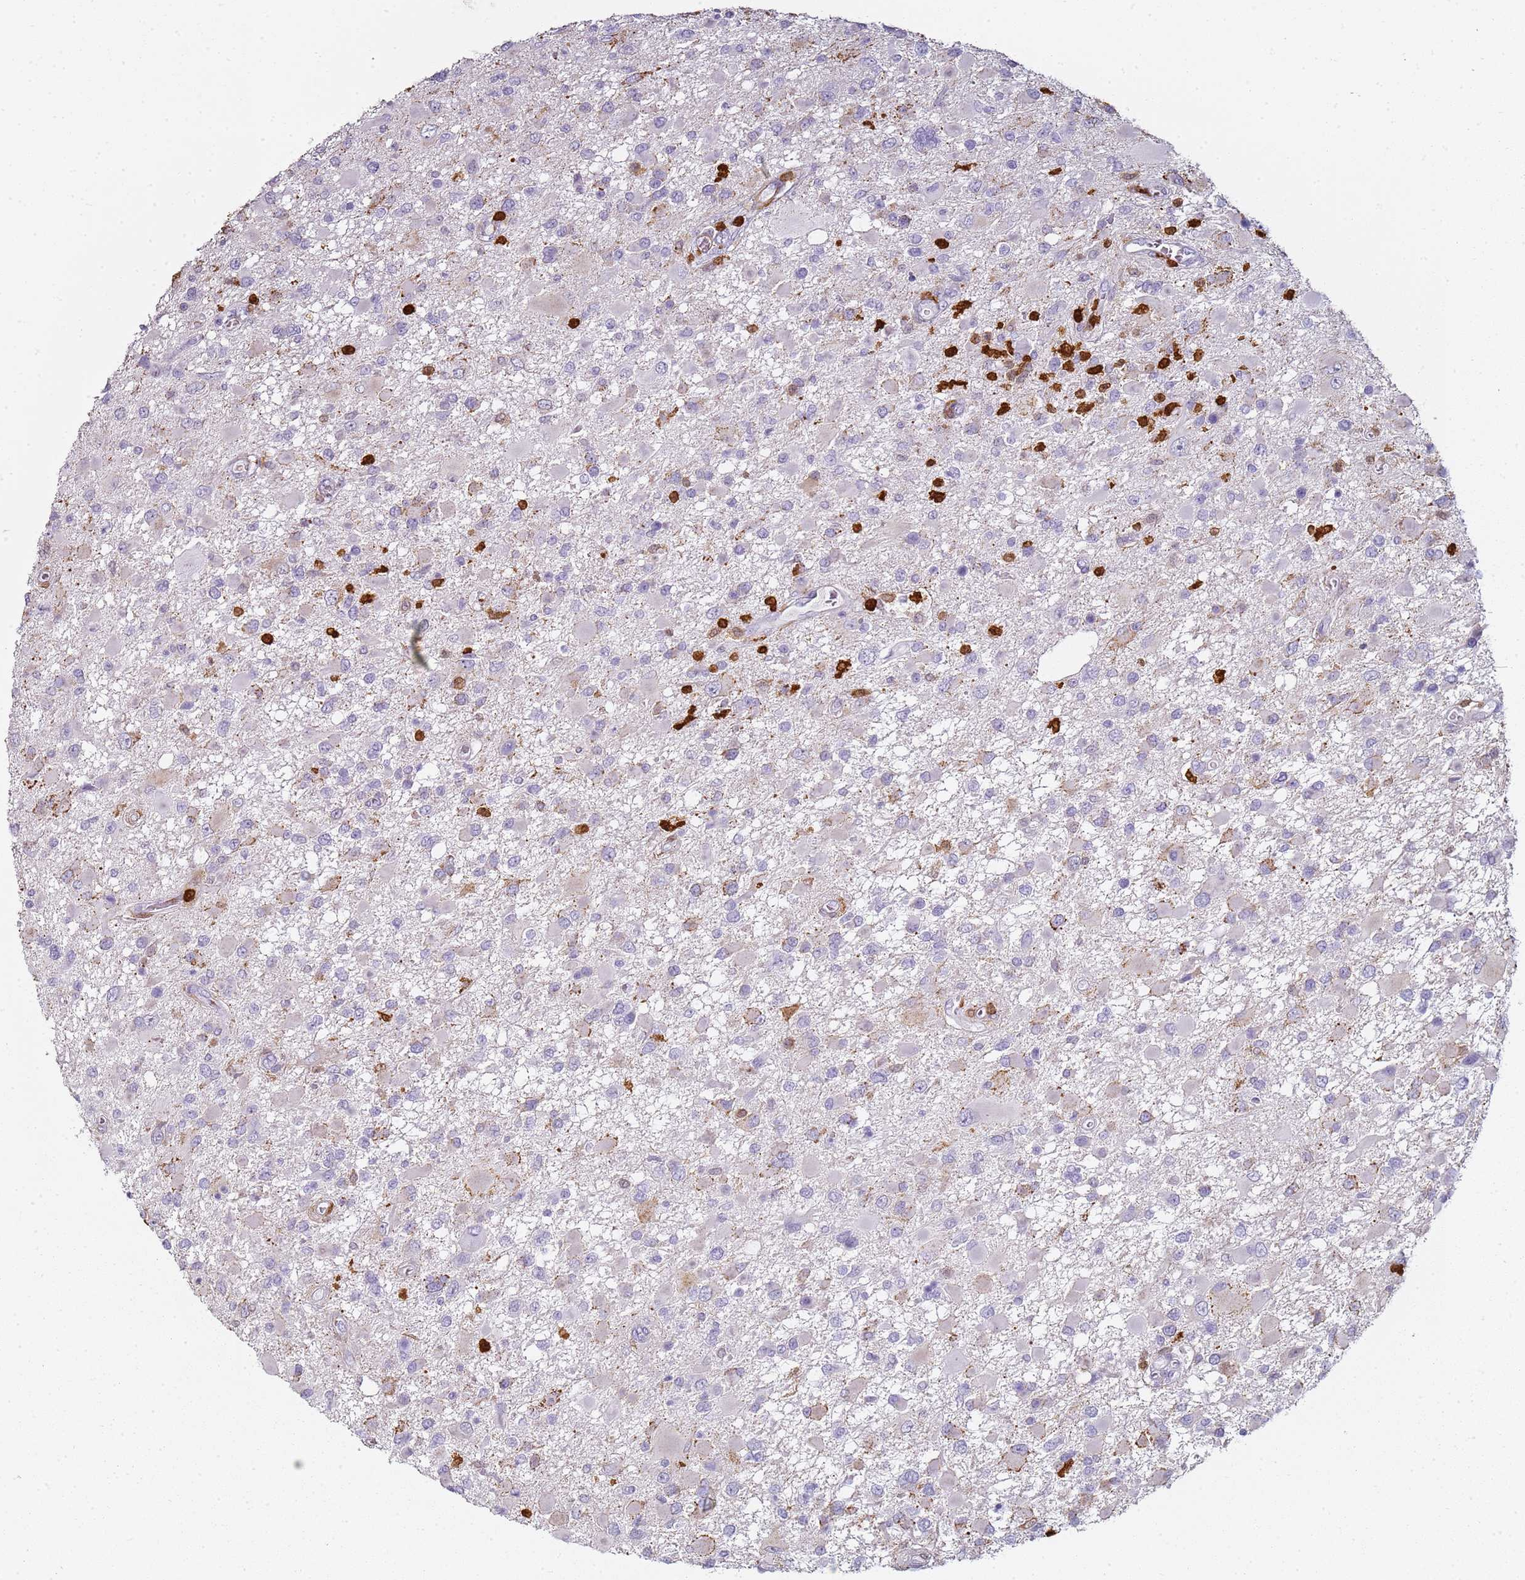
{"staining": {"intensity": "negative", "quantity": "none", "location": "none"}, "tissue": "glioma", "cell_type": "Tumor cells", "image_type": "cancer", "snomed": [{"axis": "morphology", "description": "Glioma, malignant, High grade"}, {"axis": "topography", "description": "Brain"}], "caption": "Protein analysis of glioma demonstrates no significant positivity in tumor cells.", "gene": "S100A4", "patient": {"sex": "male", "age": 53}}